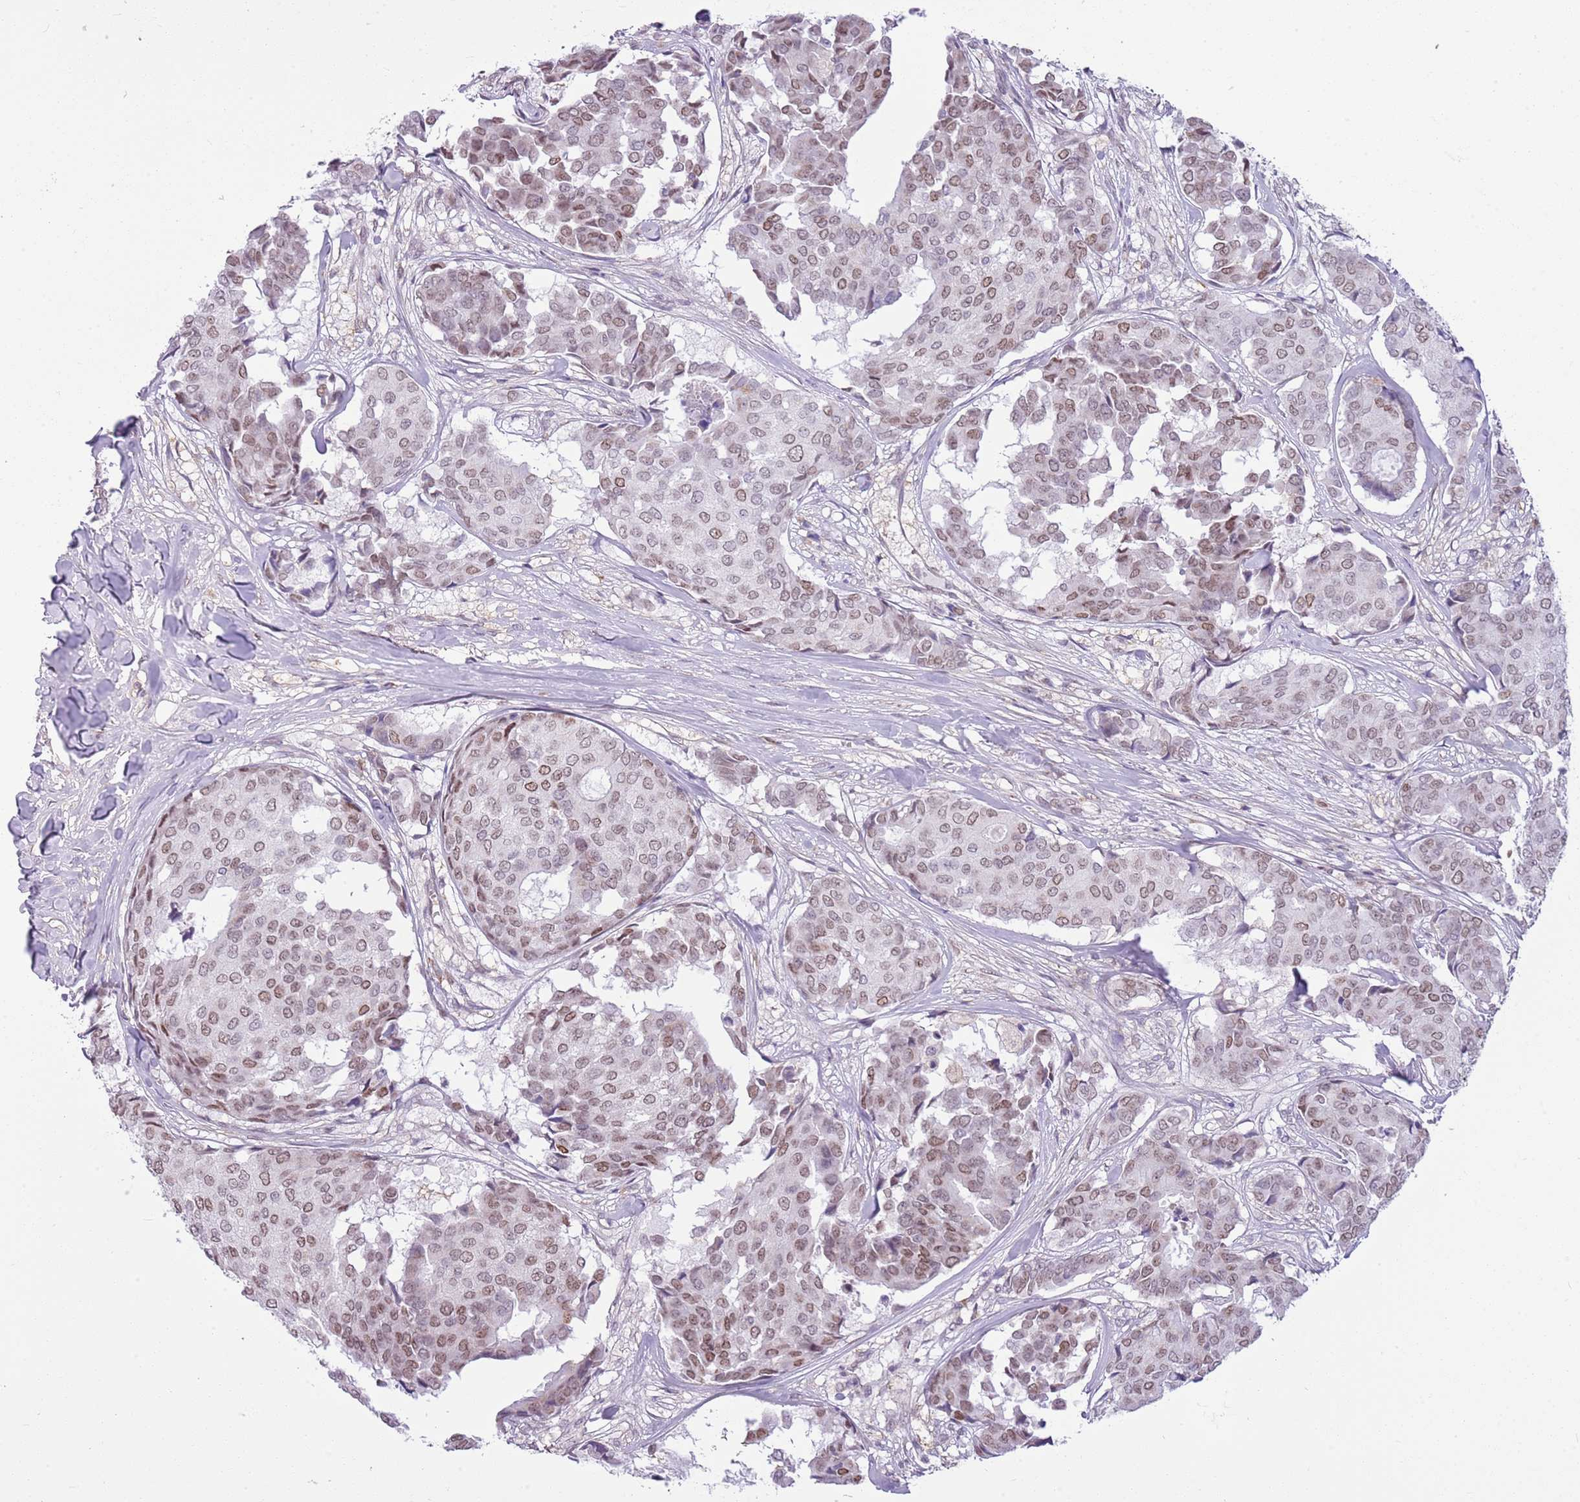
{"staining": {"intensity": "moderate", "quantity": ">75%", "location": "nuclear"}, "tissue": "breast cancer", "cell_type": "Tumor cells", "image_type": "cancer", "snomed": [{"axis": "morphology", "description": "Duct carcinoma"}, {"axis": "topography", "description": "Breast"}], "caption": "This image exhibits immunohistochemistry staining of human breast invasive ductal carcinoma, with medium moderate nuclear expression in about >75% of tumor cells.", "gene": "DHX32", "patient": {"sex": "female", "age": 75}}